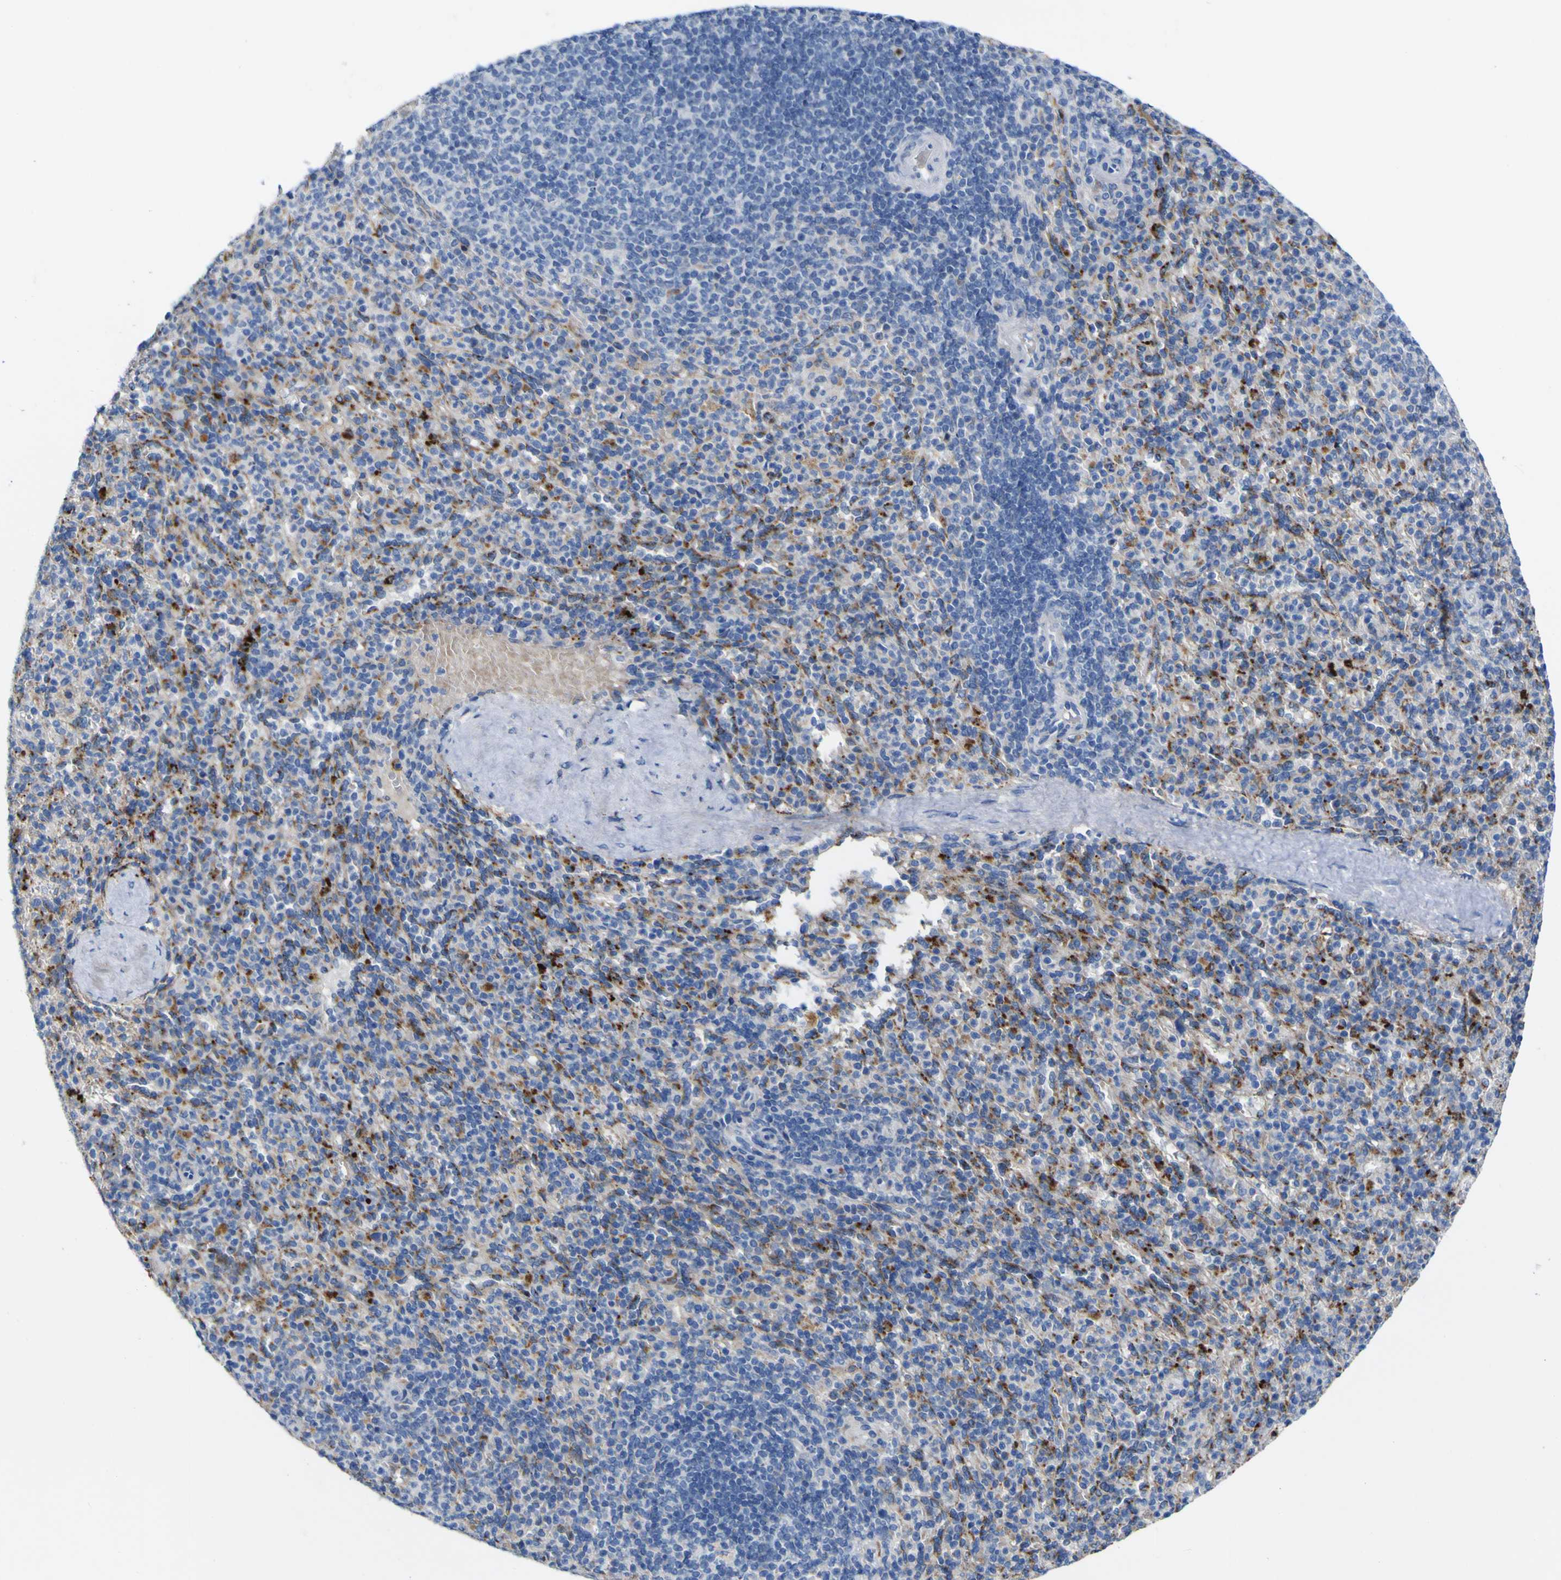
{"staining": {"intensity": "moderate", "quantity": "<25%", "location": "cytoplasmic/membranous"}, "tissue": "spleen", "cell_type": "Cells in red pulp", "image_type": "normal", "snomed": [{"axis": "morphology", "description": "Normal tissue, NOS"}, {"axis": "topography", "description": "Spleen"}], "caption": "Immunohistochemistry histopathology image of unremarkable spleen: spleen stained using immunohistochemistry reveals low levels of moderate protein expression localized specifically in the cytoplasmic/membranous of cells in red pulp, appearing as a cytoplasmic/membranous brown color.", "gene": "PTPRF", "patient": {"sex": "male", "age": 36}}